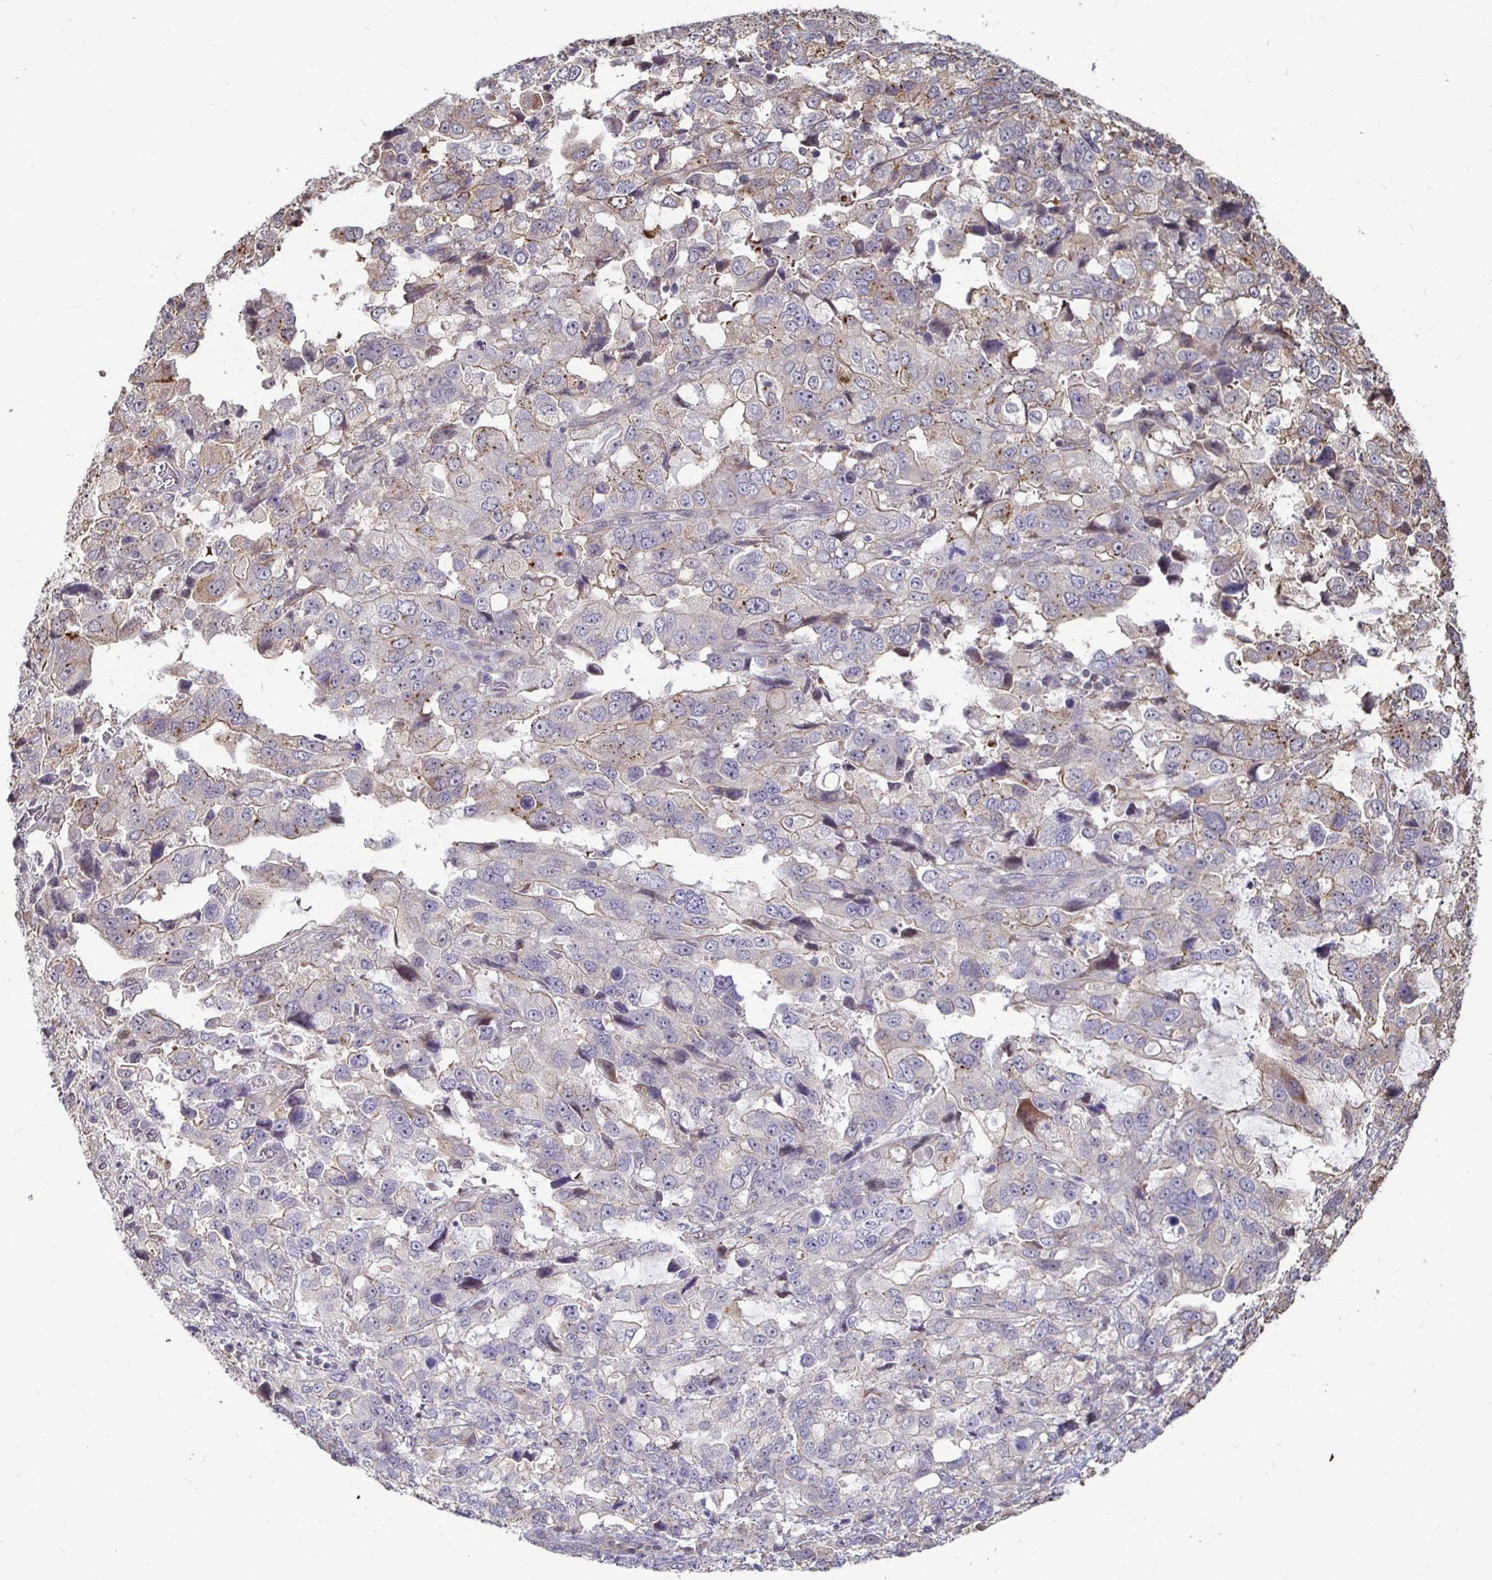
{"staining": {"intensity": "weak", "quantity": "<25%", "location": "cytoplasmic/membranous"}, "tissue": "stomach cancer", "cell_type": "Tumor cells", "image_type": "cancer", "snomed": [{"axis": "morphology", "description": "Adenocarcinoma, NOS"}, {"axis": "topography", "description": "Stomach, upper"}], "caption": "High power microscopy image of an immunohistochemistry (IHC) histopathology image of adenocarcinoma (stomach), revealing no significant positivity in tumor cells. Brightfield microscopy of immunohistochemistry (IHC) stained with DAB (brown) and hematoxylin (blue), captured at high magnification.", "gene": "CAPN11", "patient": {"sex": "female", "age": 81}}